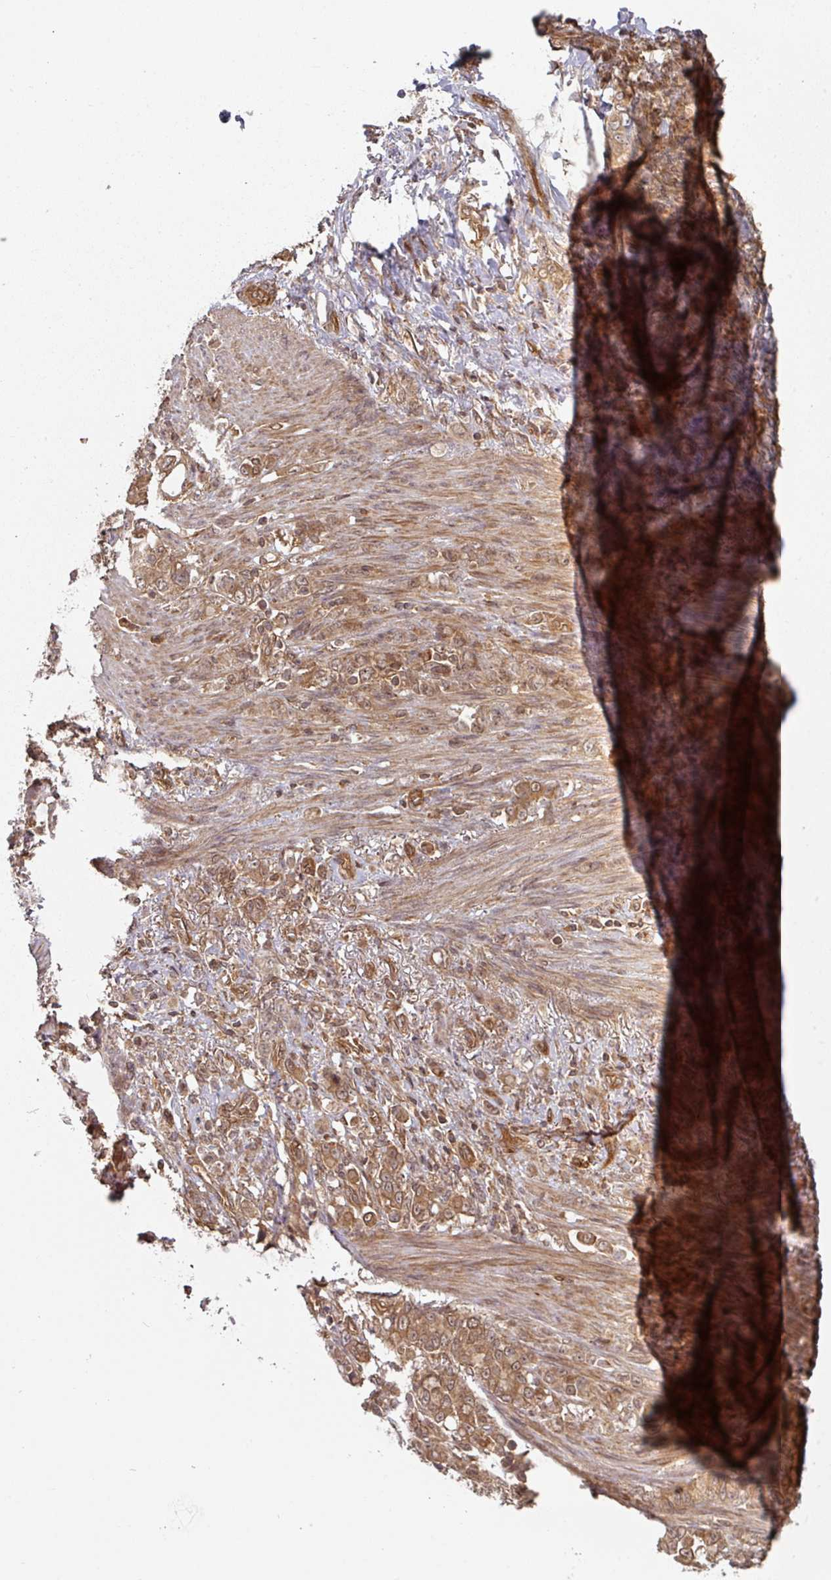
{"staining": {"intensity": "moderate", "quantity": ">75%", "location": "cytoplasmic/membranous"}, "tissue": "stomach cancer", "cell_type": "Tumor cells", "image_type": "cancer", "snomed": [{"axis": "morphology", "description": "Adenocarcinoma, NOS"}, {"axis": "topography", "description": "Stomach"}], "caption": "A brown stain highlights moderate cytoplasmic/membranous staining of a protein in human adenocarcinoma (stomach) tumor cells.", "gene": "EIF4EBP2", "patient": {"sex": "female", "age": 79}}